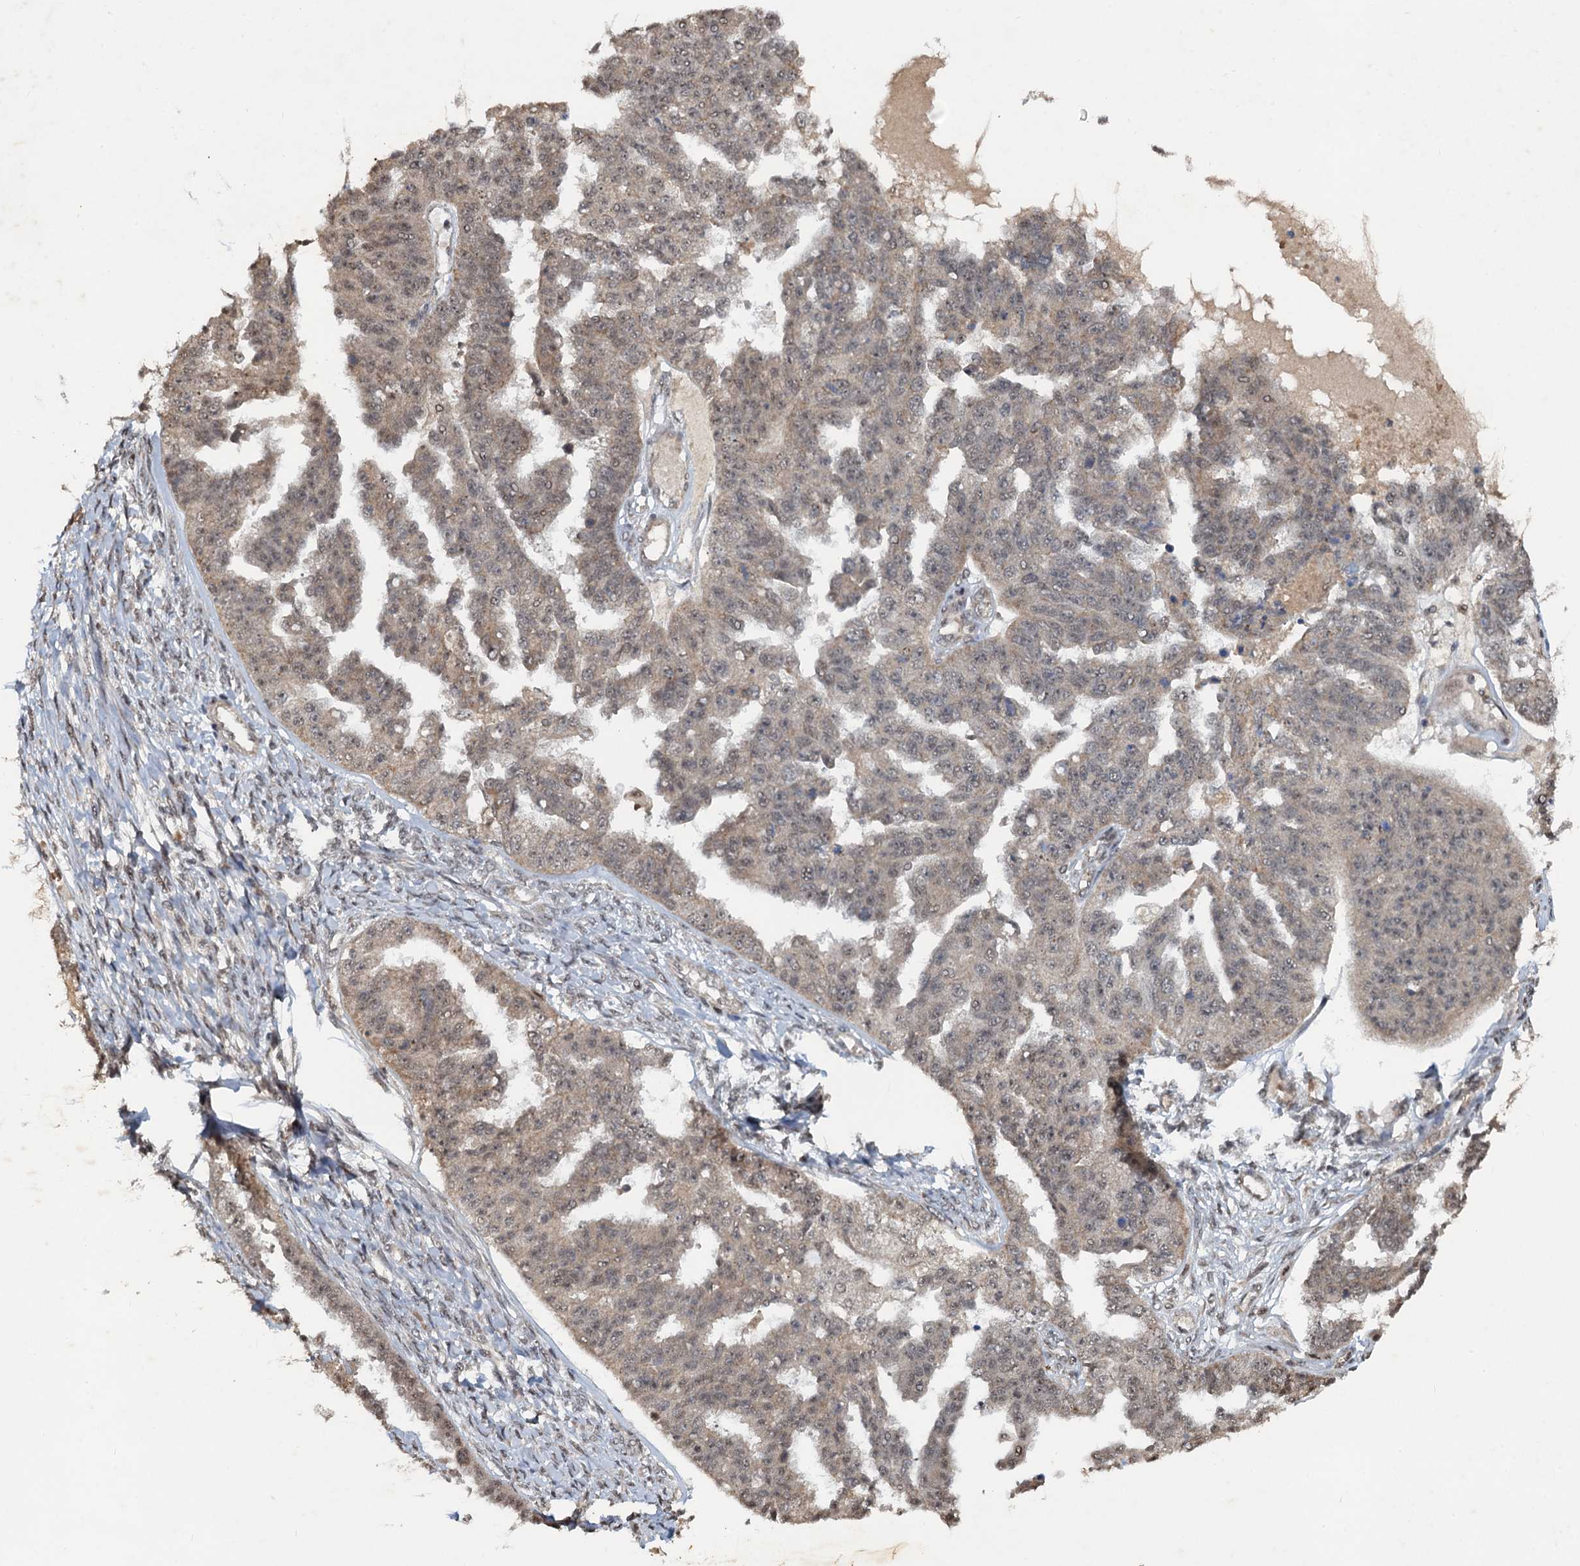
{"staining": {"intensity": "weak", "quantity": ">75%", "location": "cytoplasmic/membranous,nuclear"}, "tissue": "ovarian cancer", "cell_type": "Tumor cells", "image_type": "cancer", "snomed": [{"axis": "morphology", "description": "Cystadenocarcinoma, serous, NOS"}, {"axis": "topography", "description": "Ovary"}], "caption": "A brown stain labels weak cytoplasmic/membranous and nuclear expression of a protein in human ovarian cancer (serous cystadenocarcinoma) tumor cells.", "gene": "REP15", "patient": {"sex": "female", "age": 58}}